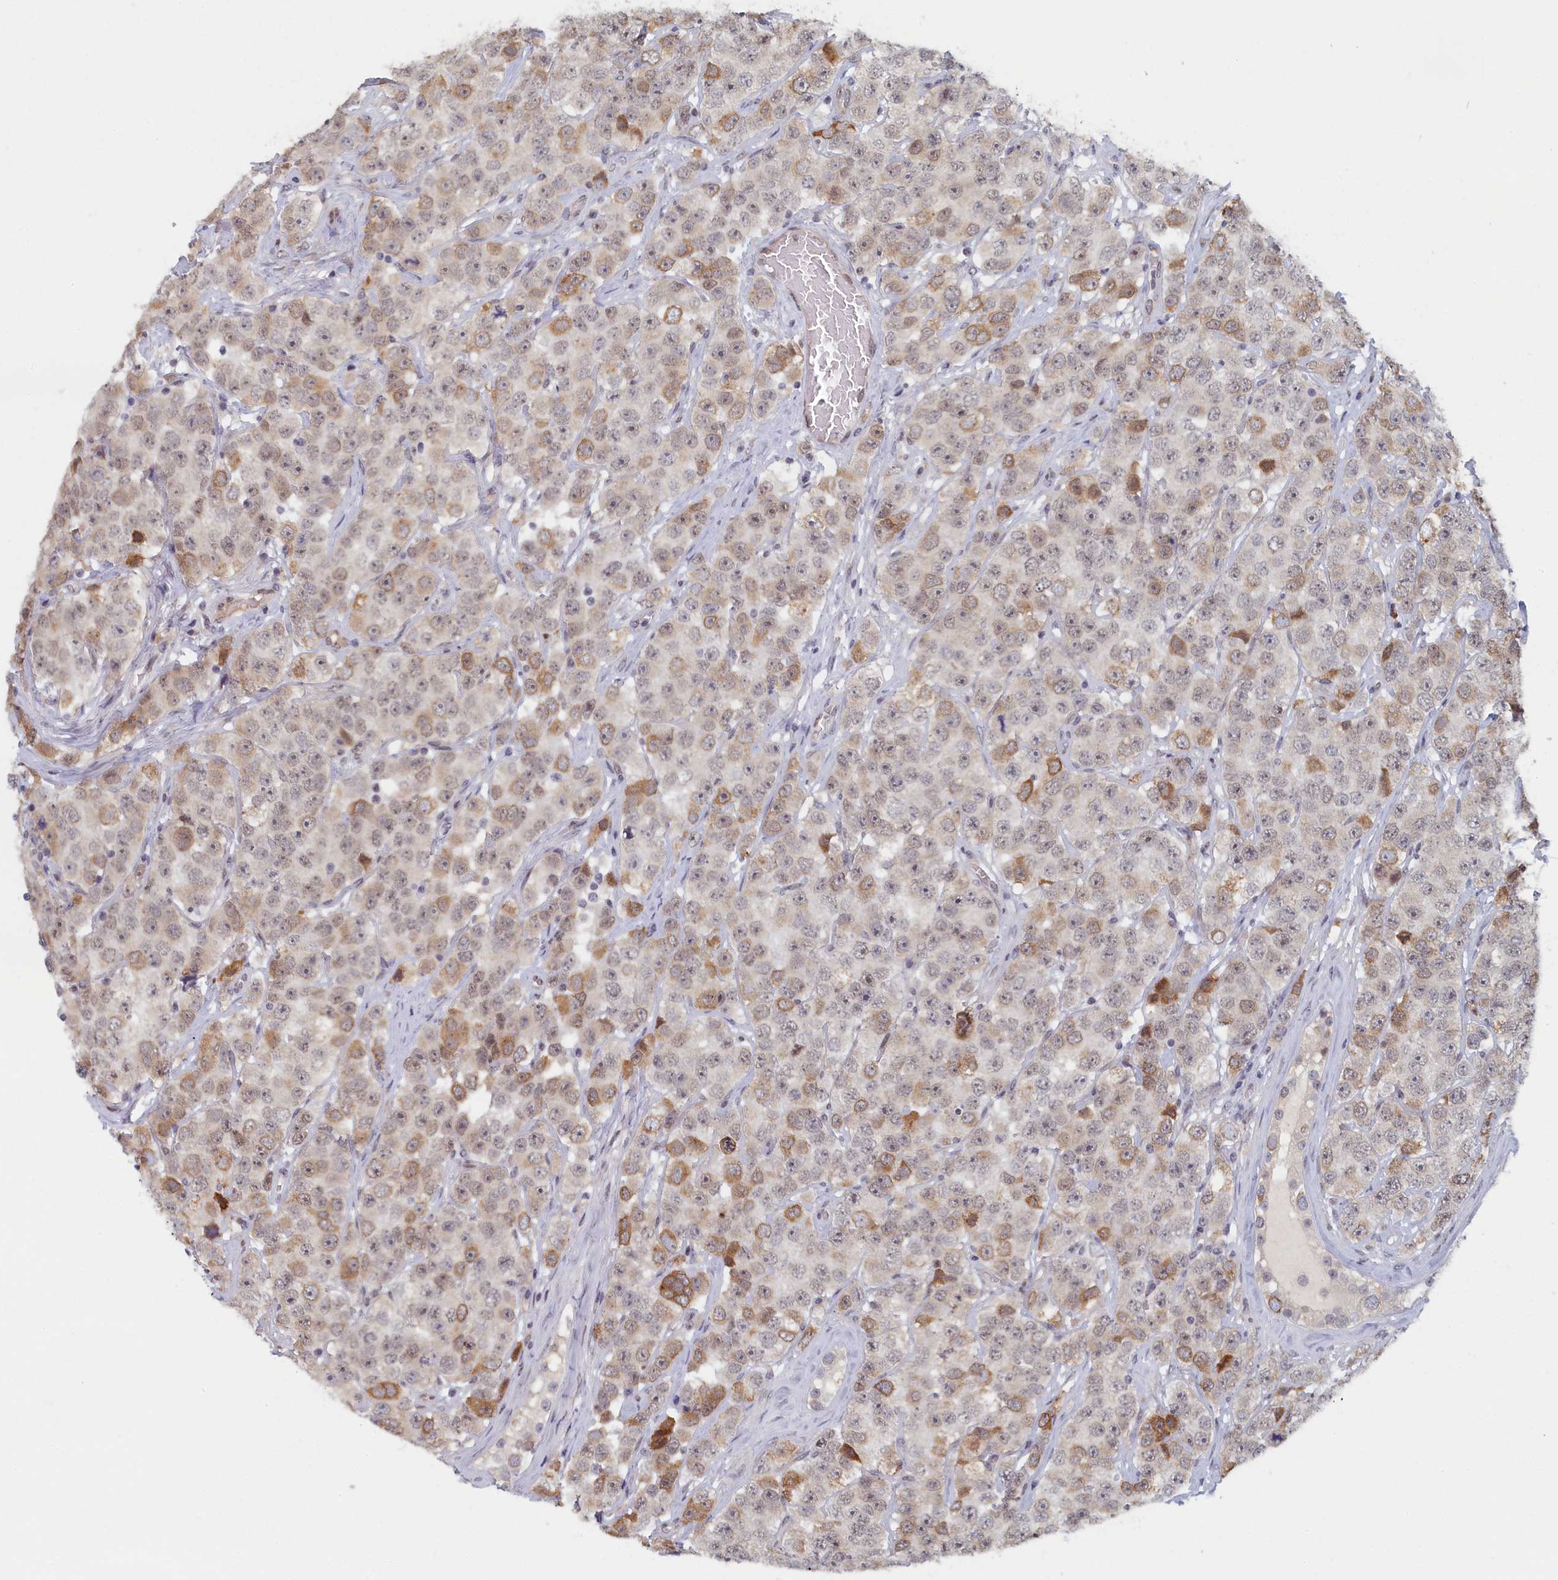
{"staining": {"intensity": "moderate", "quantity": "<25%", "location": "cytoplasmic/membranous"}, "tissue": "testis cancer", "cell_type": "Tumor cells", "image_type": "cancer", "snomed": [{"axis": "morphology", "description": "Seminoma, NOS"}, {"axis": "topography", "description": "Testis"}], "caption": "Immunohistochemical staining of testis seminoma demonstrates low levels of moderate cytoplasmic/membranous protein expression in approximately <25% of tumor cells. (Brightfield microscopy of DAB IHC at high magnification).", "gene": "DNAJC17", "patient": {"sex": "male", "age": 28}}